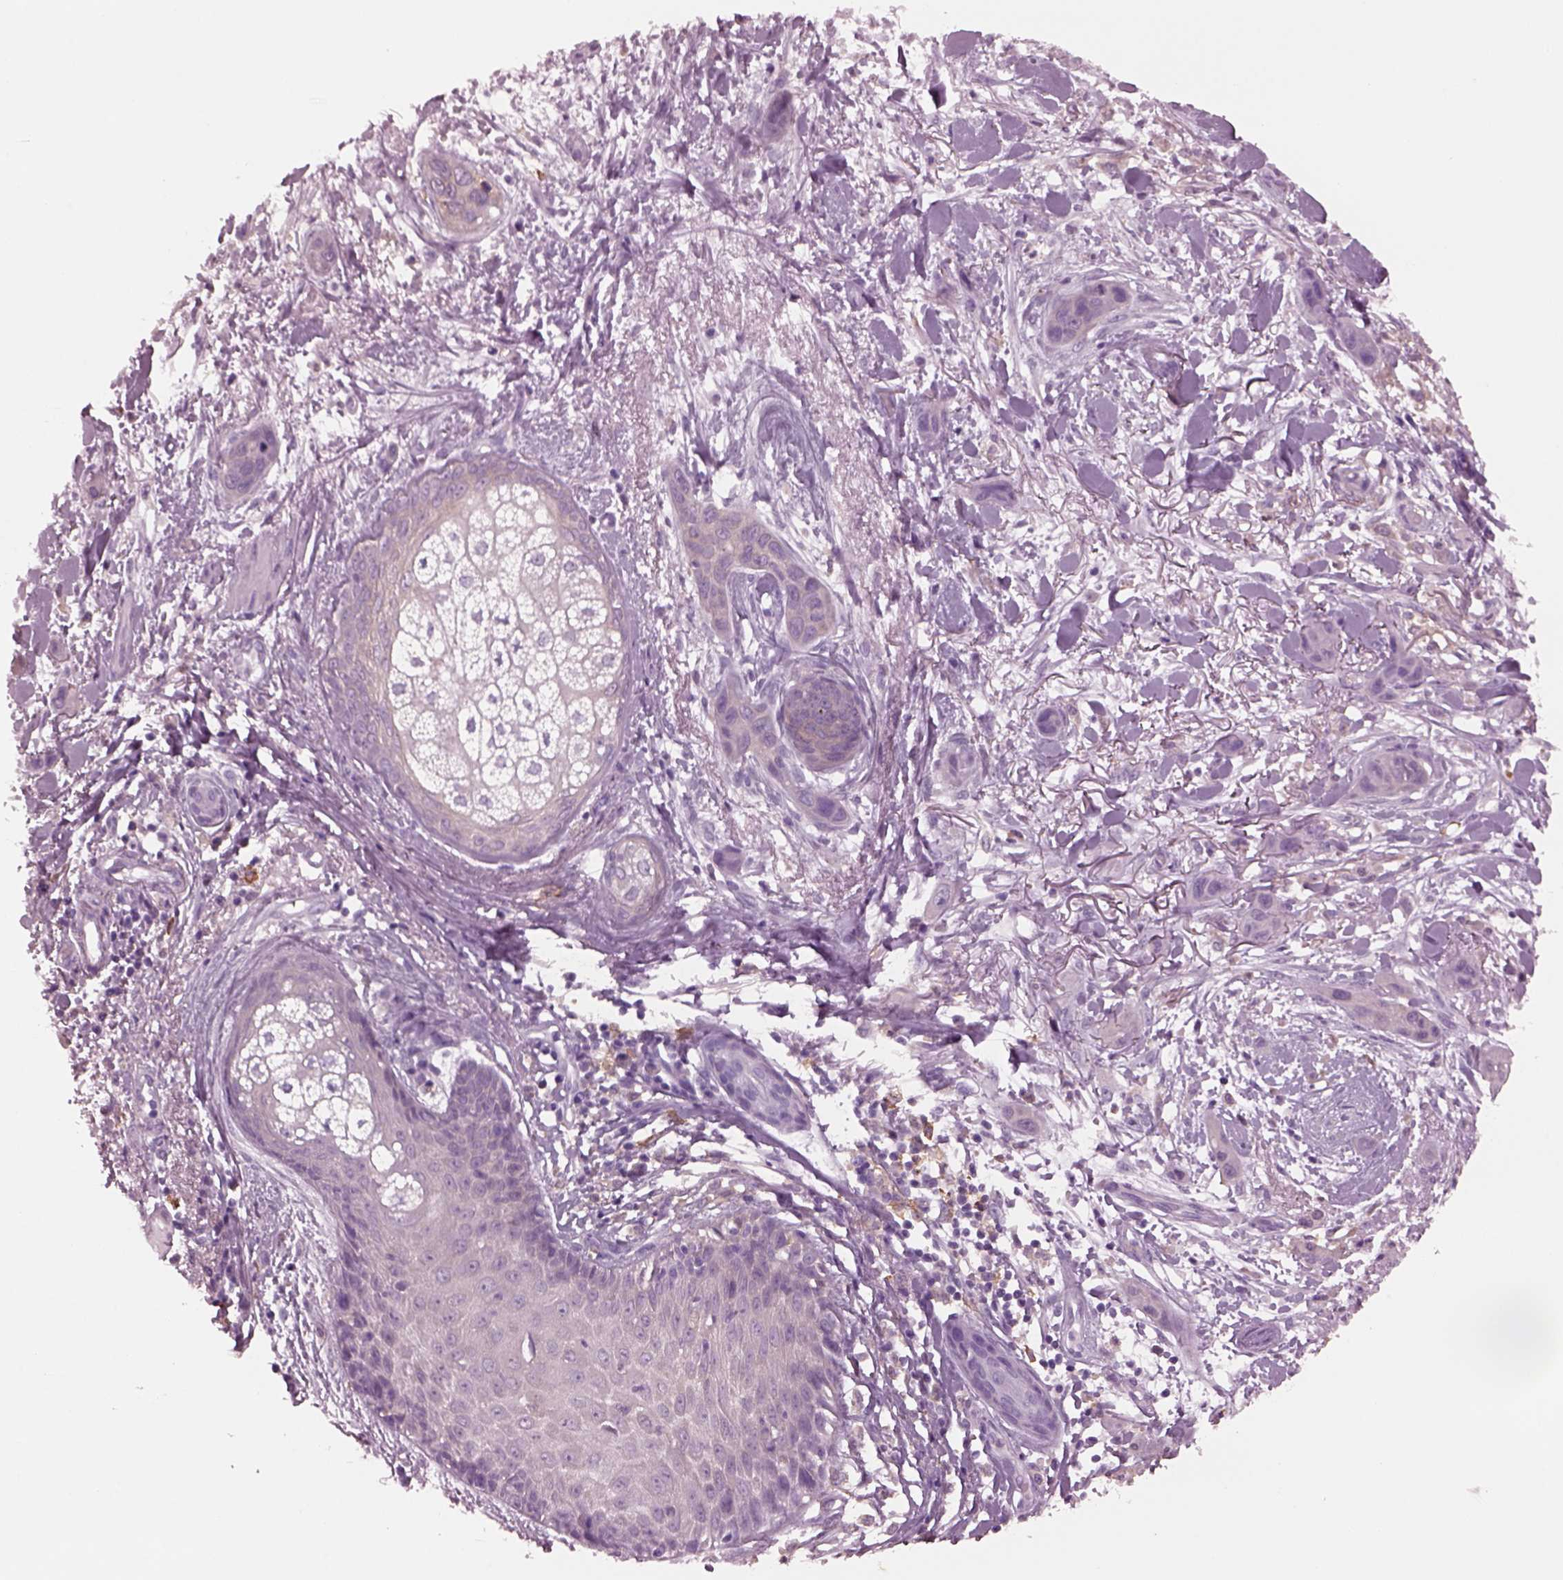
{"staining": {"intensity": "negative", "quantity": "none", "location": "none"}, "tissue": "skin cancer", "cell_type": "Tumor cells", "image_type": "cancer", "snomed": [{"axis": "morphology", "description": "Squamous cell carcinoma, NOS"}, {"axis": "topography", "description": "Skin"}], "caption": "Immunohistochemistry (IHC) of human skin squamous cell carcinoma shows no staining in tumor cells.", "gene": "SHTN1", "patient": {"sex": "male", "age": 79}}